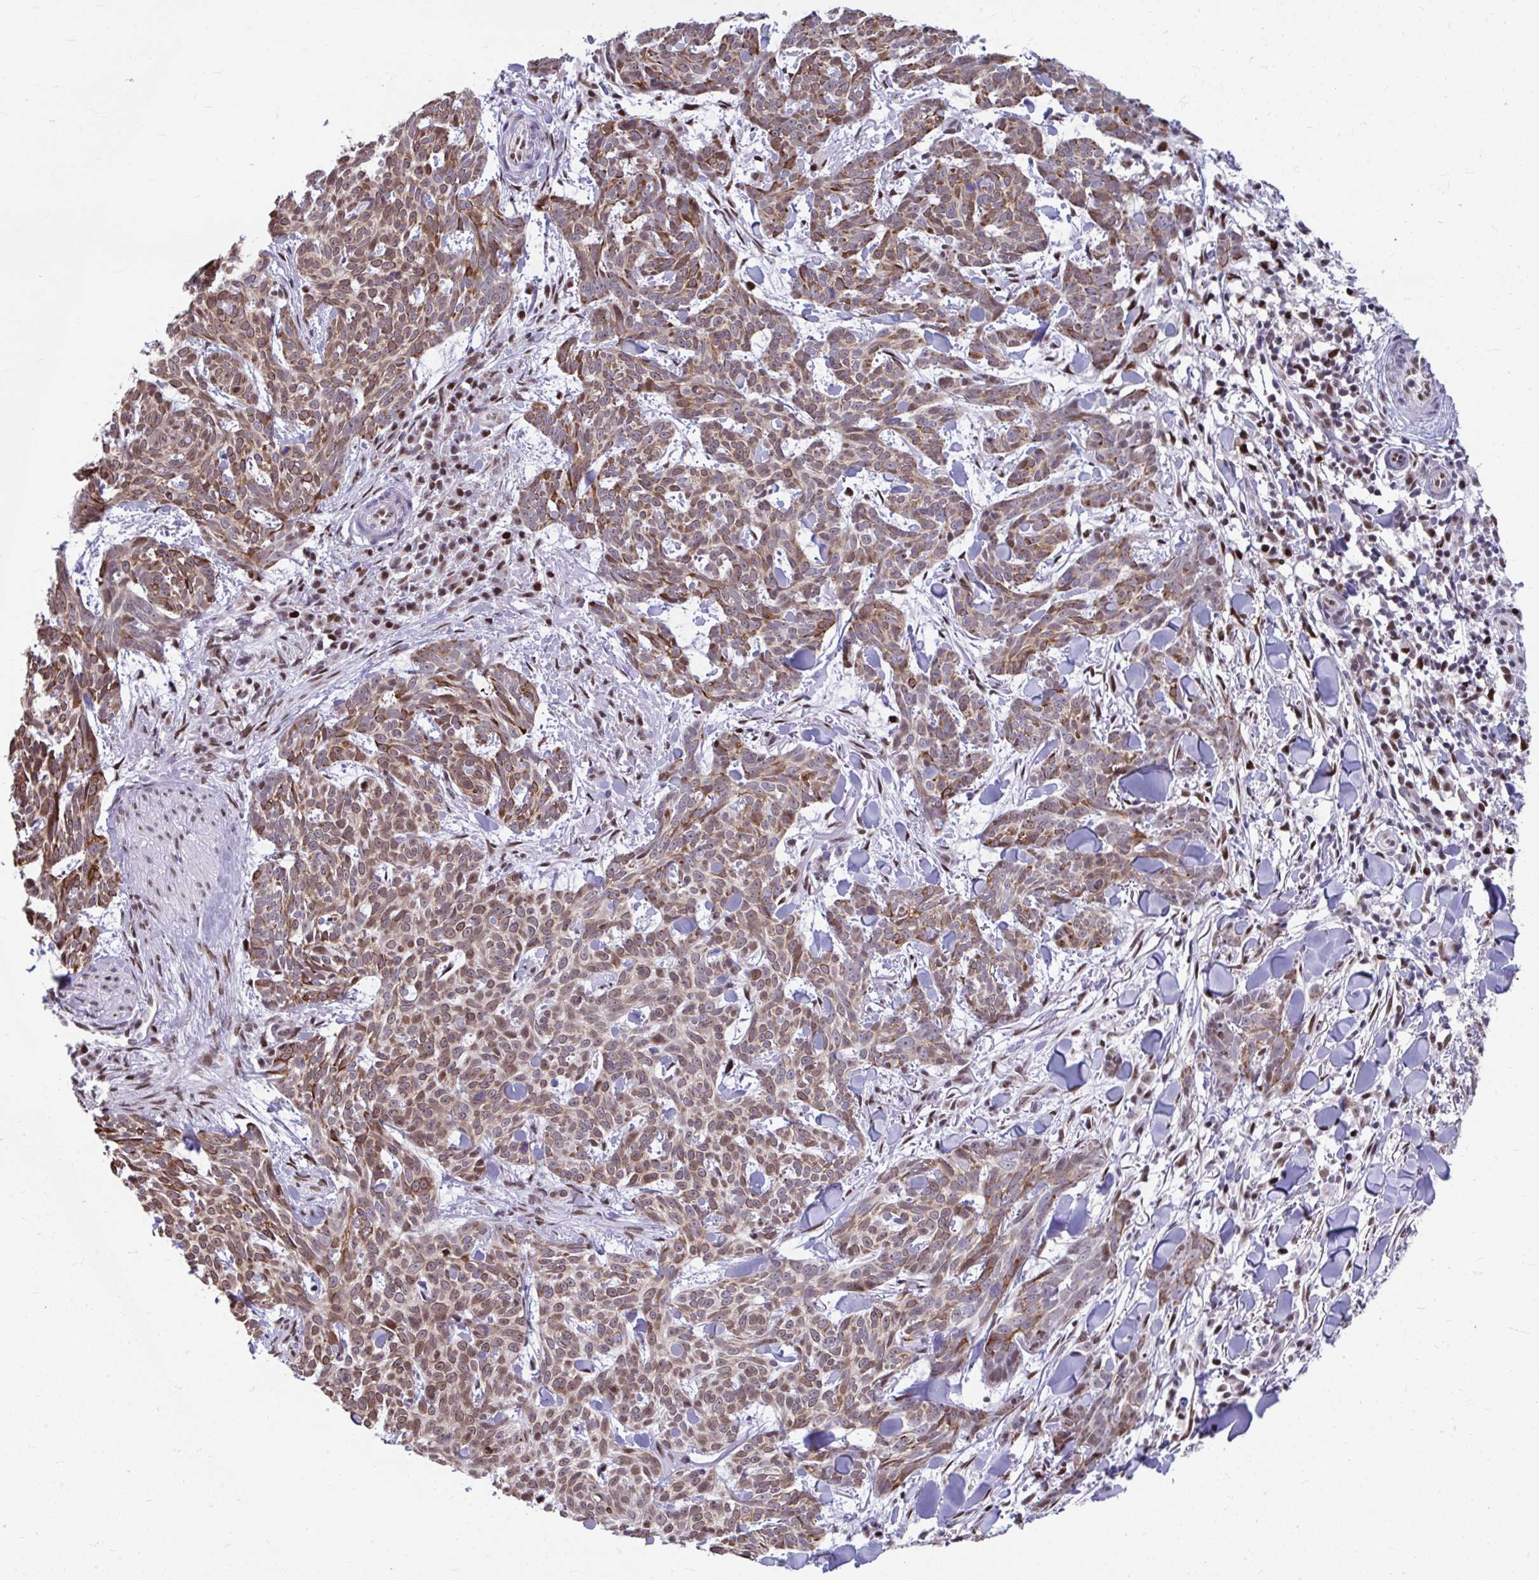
{"staining": {"intensity": "moderate", "quantity": ">75%", "location": "cytoplasmic/membranous,nuclear"}, "tissue": "skin cancer", "cell_type": "Tumor cells", "image_type": "cancer", "snomed": [{"axis": "morphology", "description": "Basal cell carcinoma"}, {"axis": "topography", "description": "Skin"}], "caption": "Immunohistochemical staining of basal cell carcinoma (skin) displays medium levels of moderate cytoplasmic/membranous and nuclear protein staining in about >75% of tumor cells.", "gene": "SLC35C2", "patient": {"sex": "female", "age": 93}}